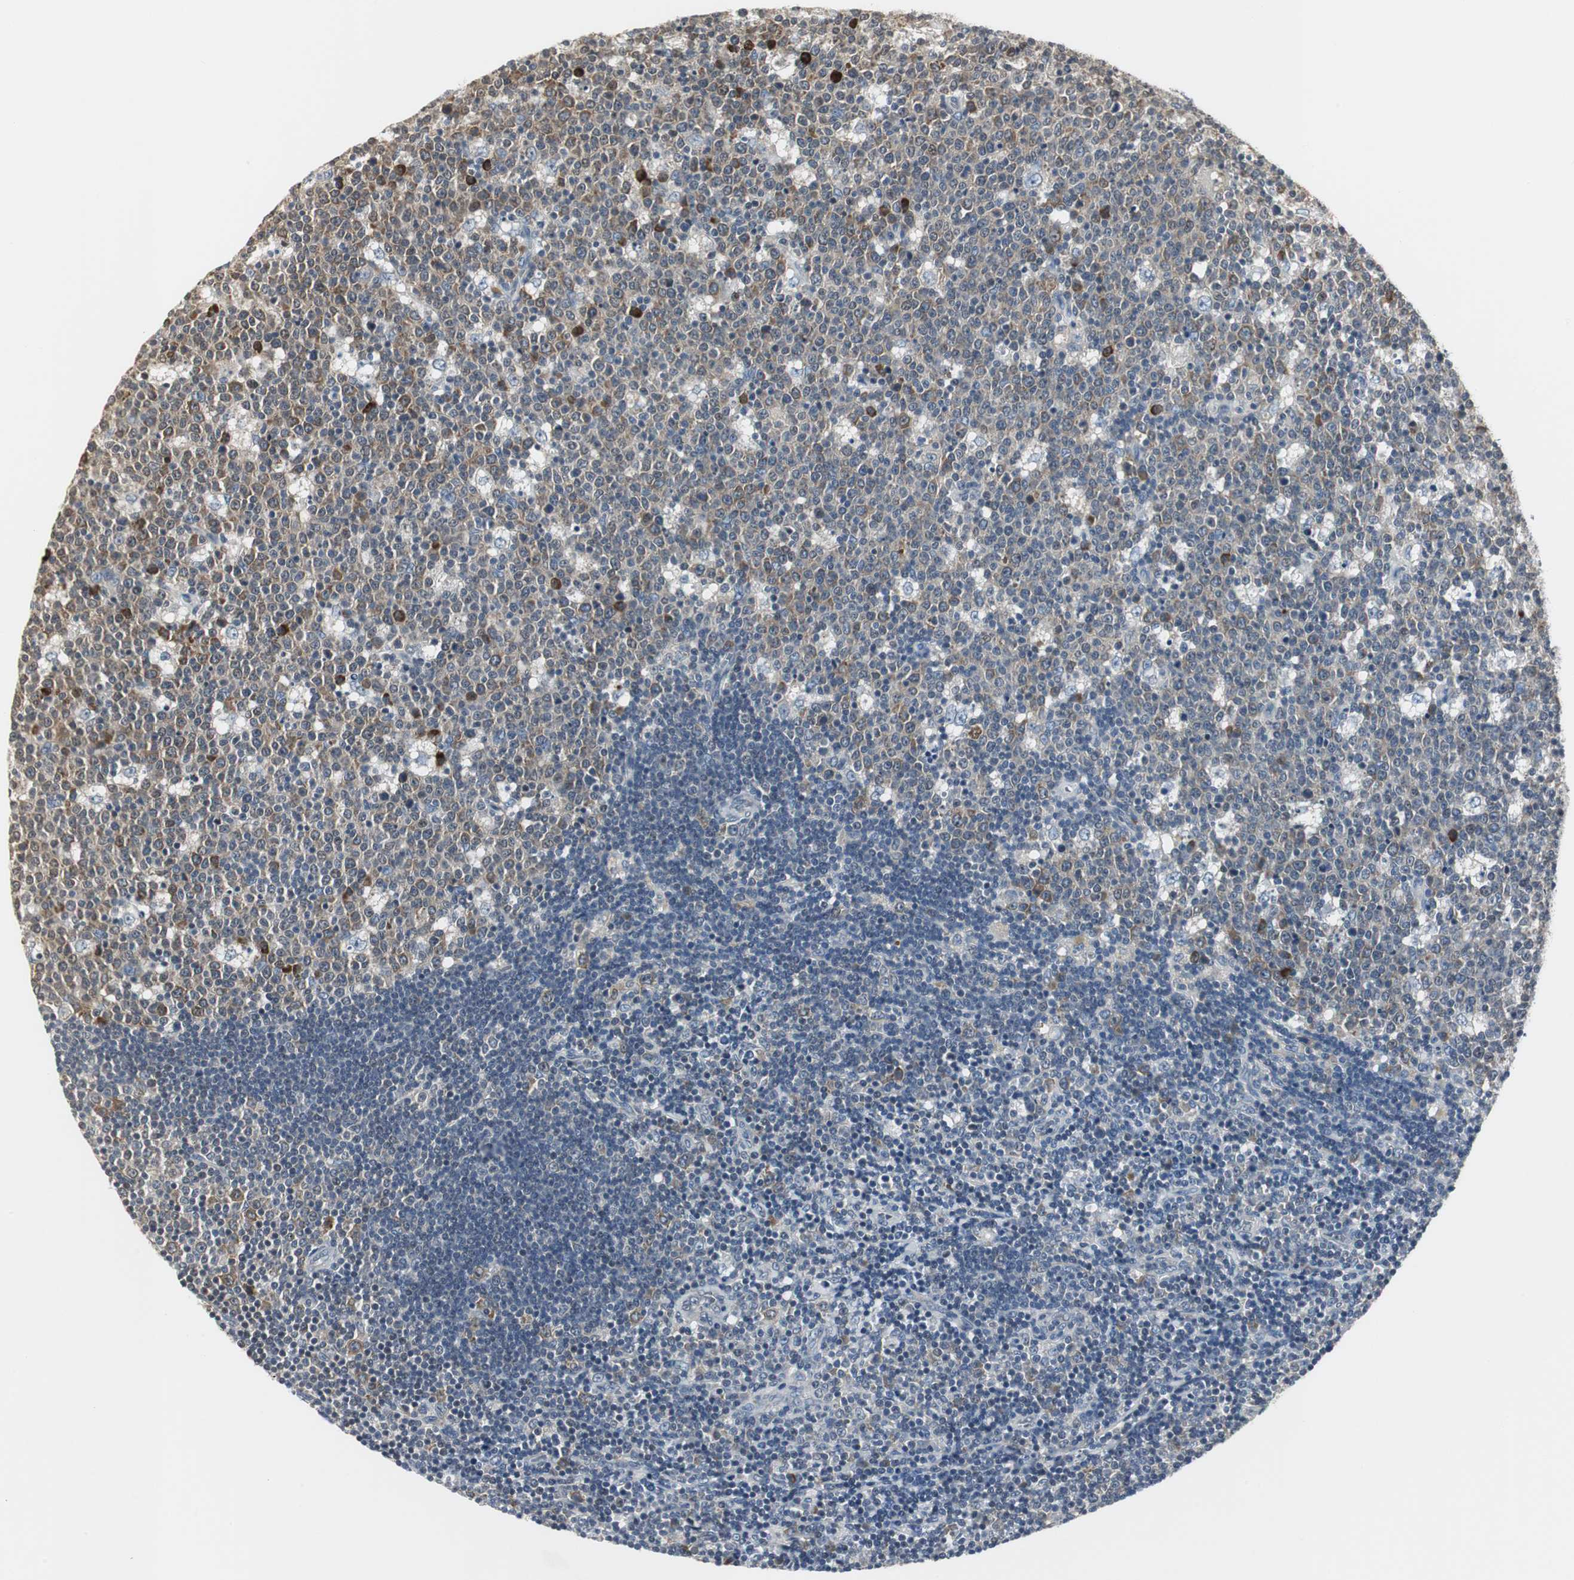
{"staining": {"intensity": "moderate", "quantity": ">75%", "location": "cytoplasmic/membranous"}, "tissue": "lymph node", "cell_type": "Germinal center cells", "image_type": "normal", "snomed": [{"axis": "morphology", "description": "Normal tissue, NOS"}, {"axis": "topography", "description": "Lymph node"}, {"axis": "topography", "description": "Salivary gland"}], "caption": "A histopathology image of human lymph node stained for a protein demonstrates moderate cytoplasmic/membranous brown staining in germinal center cells.", "gene": "CCT5", "patient": {"sex": "male", "age": 8}}